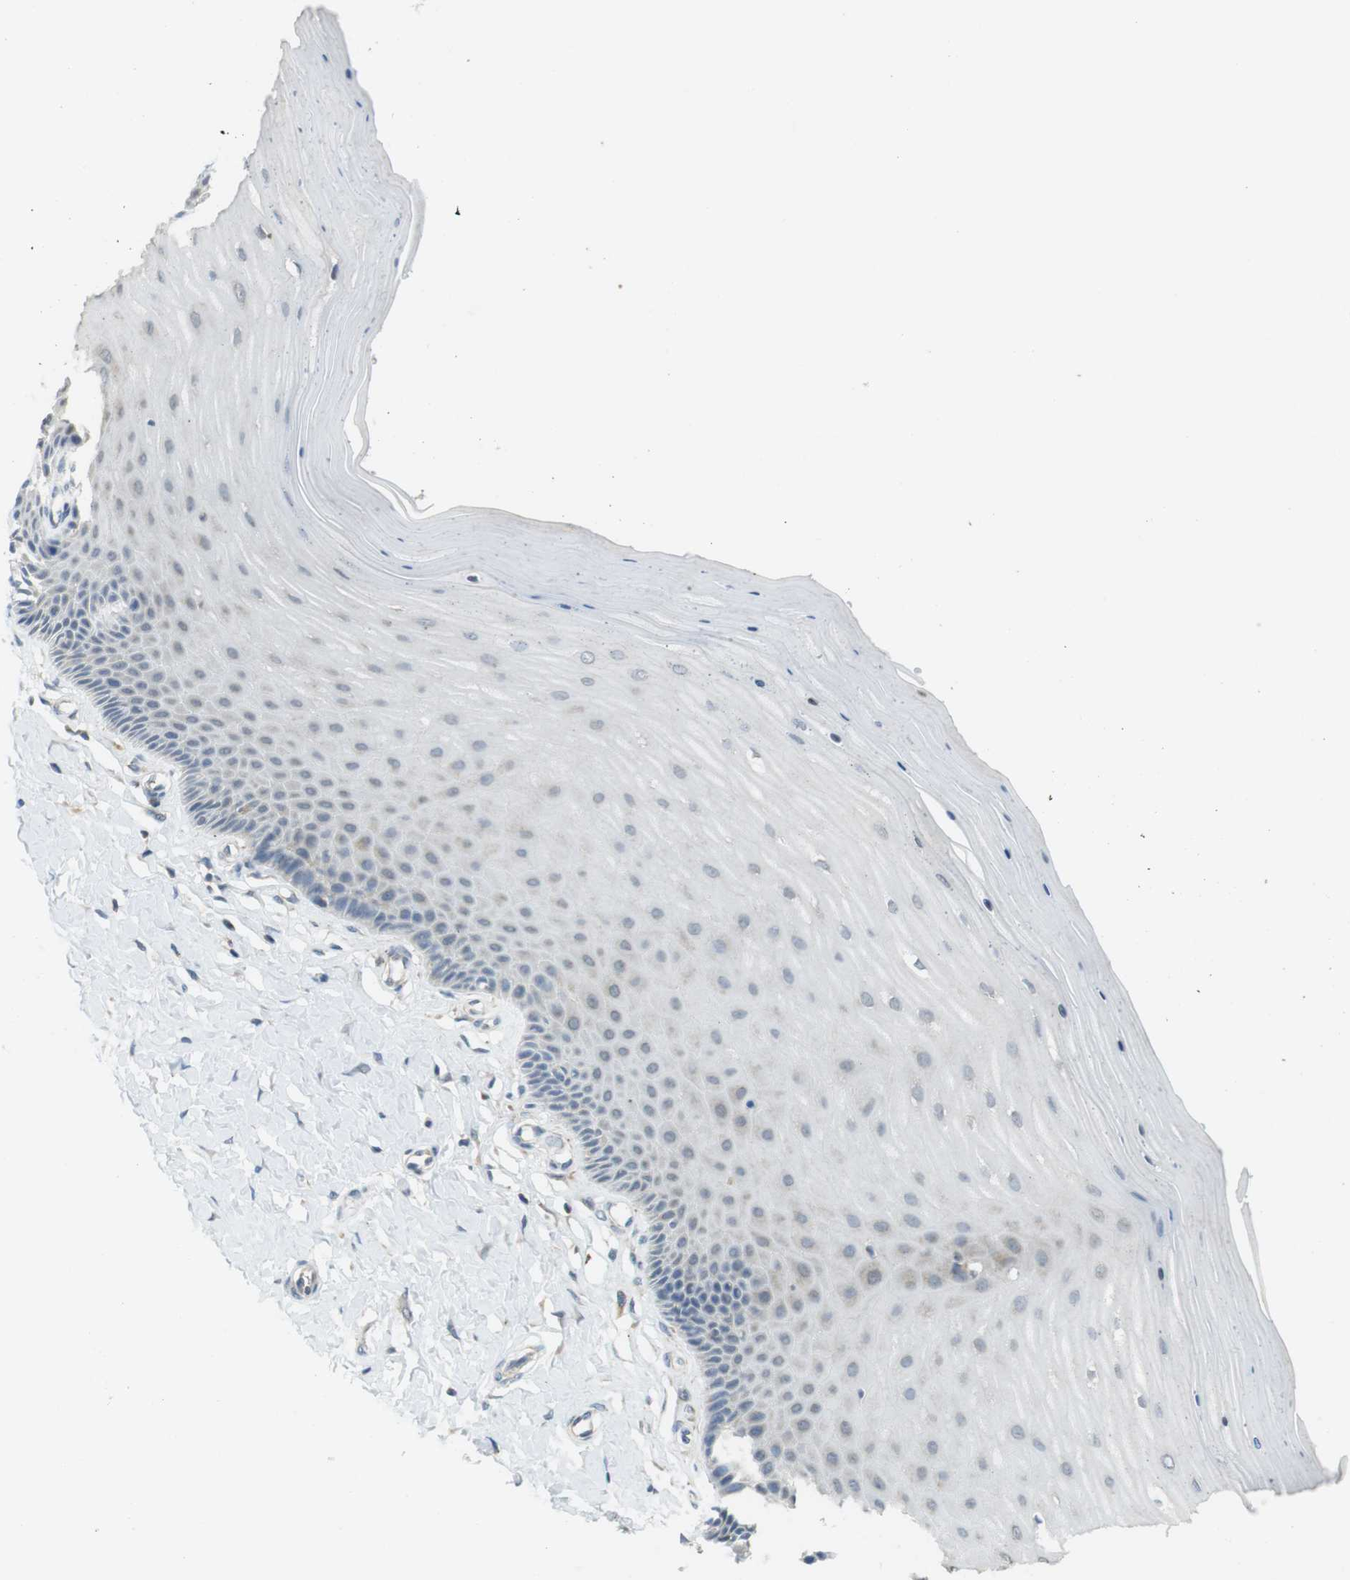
{"staining": {"intensity": "weak", "quantity": "<25%", "location": "cytoplasmic/membranous"}, "tissue": "cervix", "cell_type": "Squamous epithelial cells", "image_type": "normal", "snomed": [{"axis": "morphology", "description": "Normal tissue, NOS"}, {"axis": "topography", "description": "Cervix"}], "caption": "Immunohistochemical staining of normal human cervix reveals no significant positivity in squamous epithelial cells.", "gene": "BRI3BP", "patient": {"sex": "female", "age": 55}}